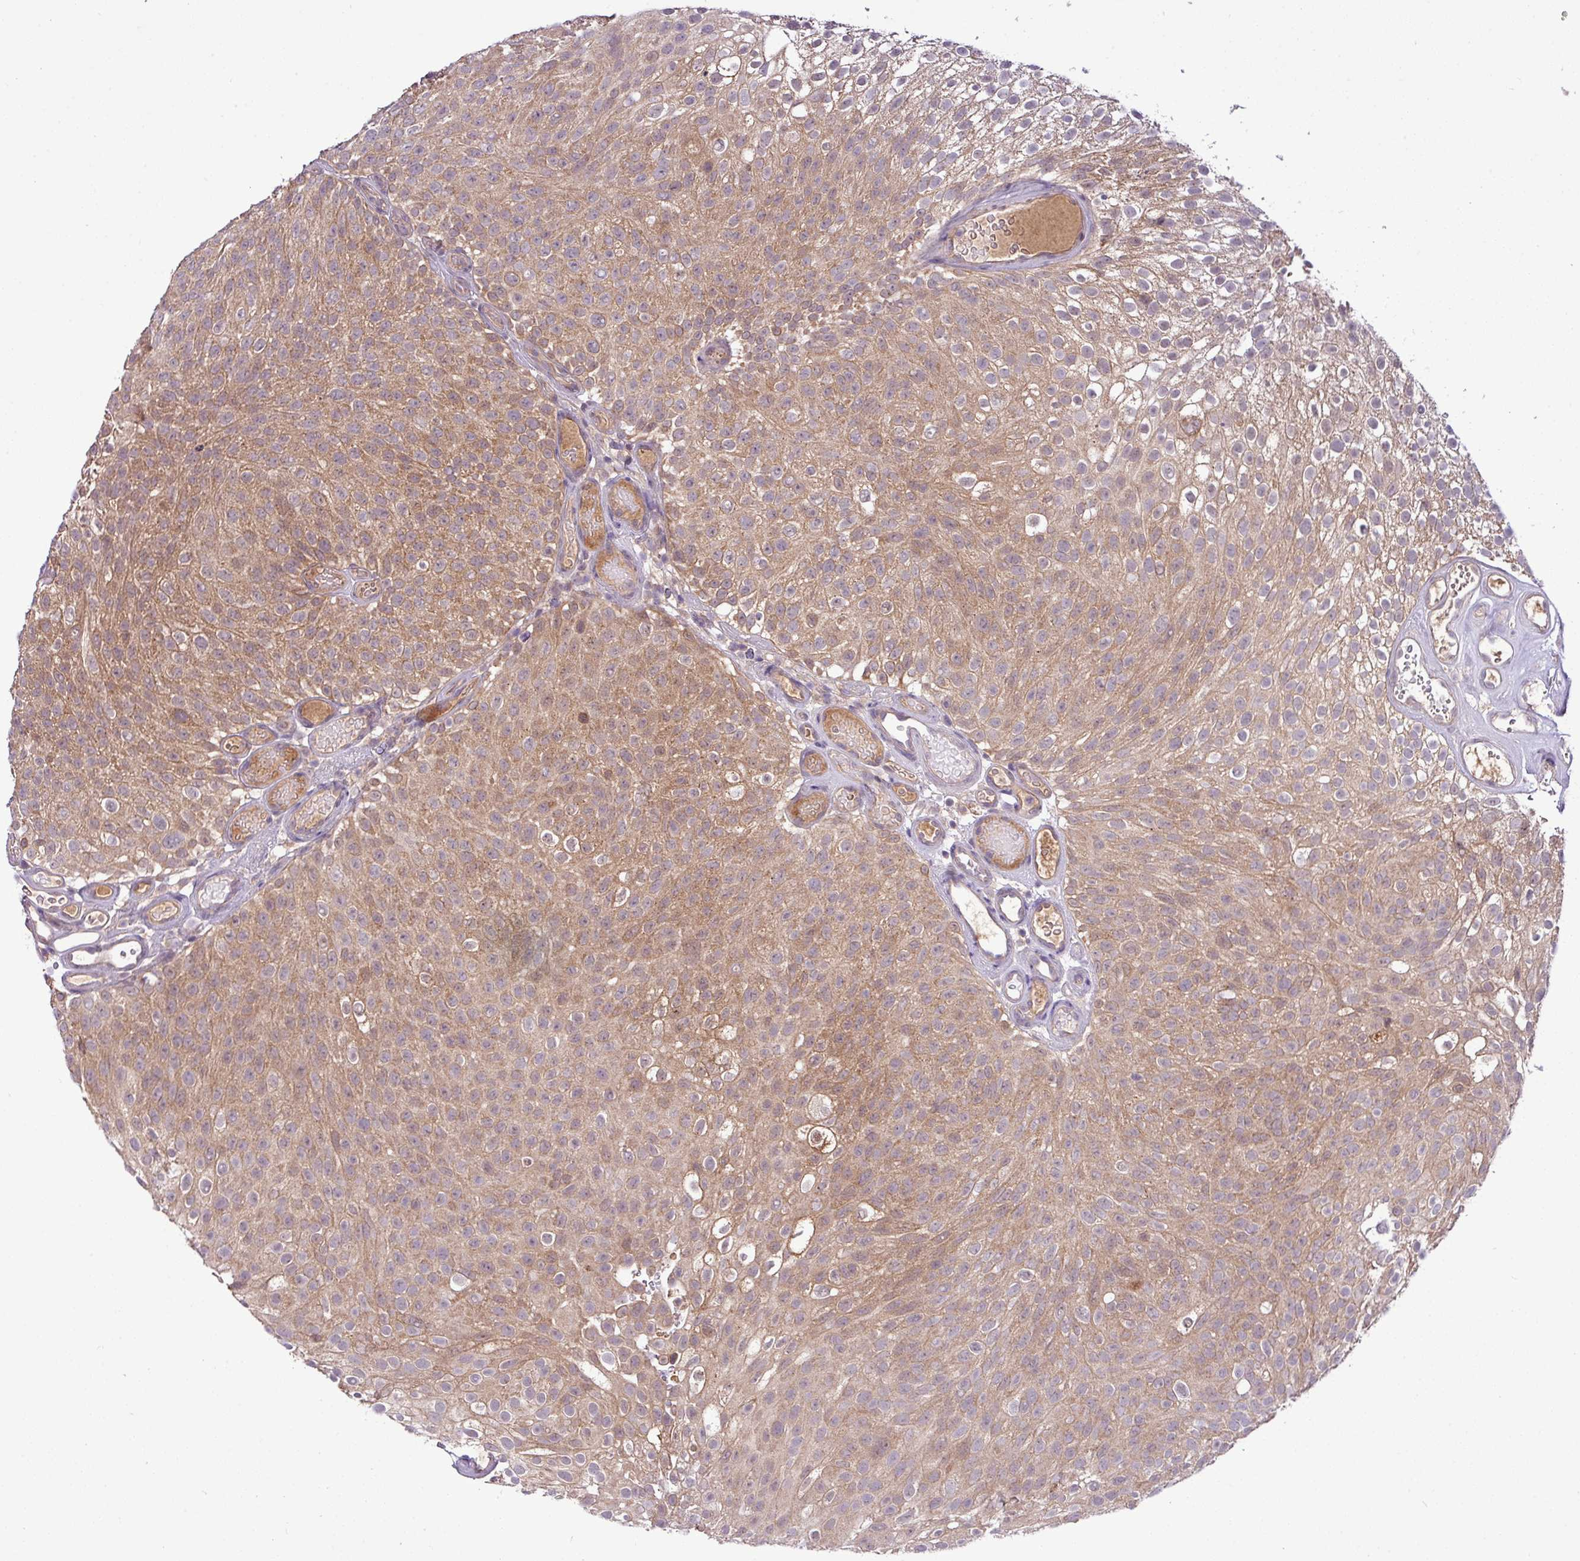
{"staining": {"intensity": "moderate", "quantity": ">75%", "location": "cytoplasmic/membranous"}, "tissue": "urothelial cancer", "cell_type": "Tumor cells", "image_type": "cancer", "snomed": [{"axis": "morphology", "description": "Urothelial carcinoma, Low grade"}, {"axis": "topography", "description": "Urinary bladder"}], "caption": "Immunohistochemical staining of human low-grade urothelial carcinoma exhibits medium levels of moderate cytoplasmic/membranous protein positivity in about >75% of tumor cells. Nuclei are stained in blue.", "gene": "XIAP", "patient": {"sex": "male", "age": 78}}